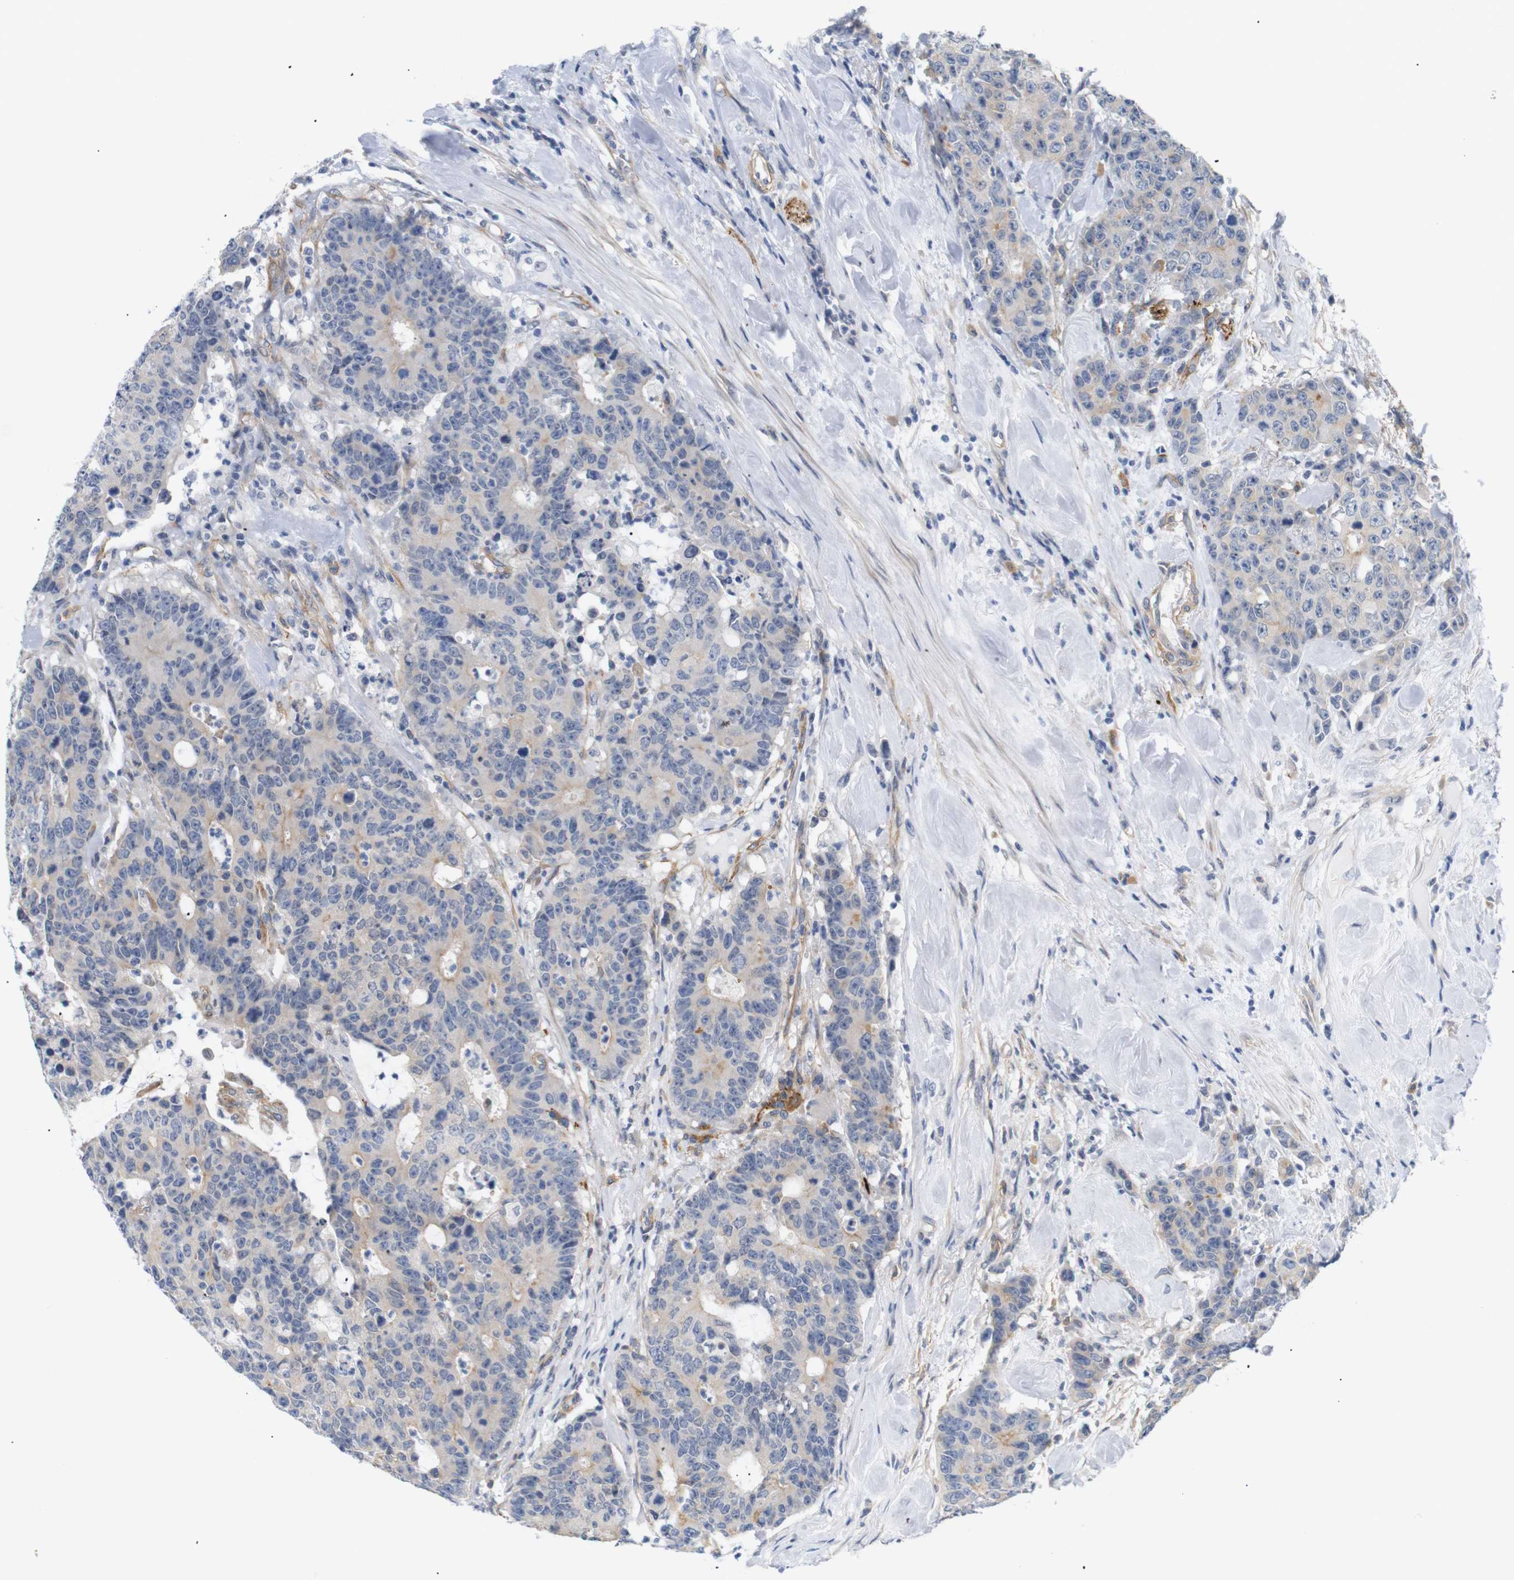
{"staining": {"intensity": "weak", "quantity": "<25%", "location": "cytoplasmic/membranous"}, "tissue": "colorectal cancer", "cell_type": "Tumor cells", "image_type": "cancer", "snomed": [{"axis": "morphology", "description": "Adenocarcinoma, NOS"}, {"axis": "topography", "description": "Colon"}], "caption": "Tumor cells are negative for protein expression in human colorectal cancer.", "gene": "STMN3", "patient": {"sex": "female", "age": 86}}